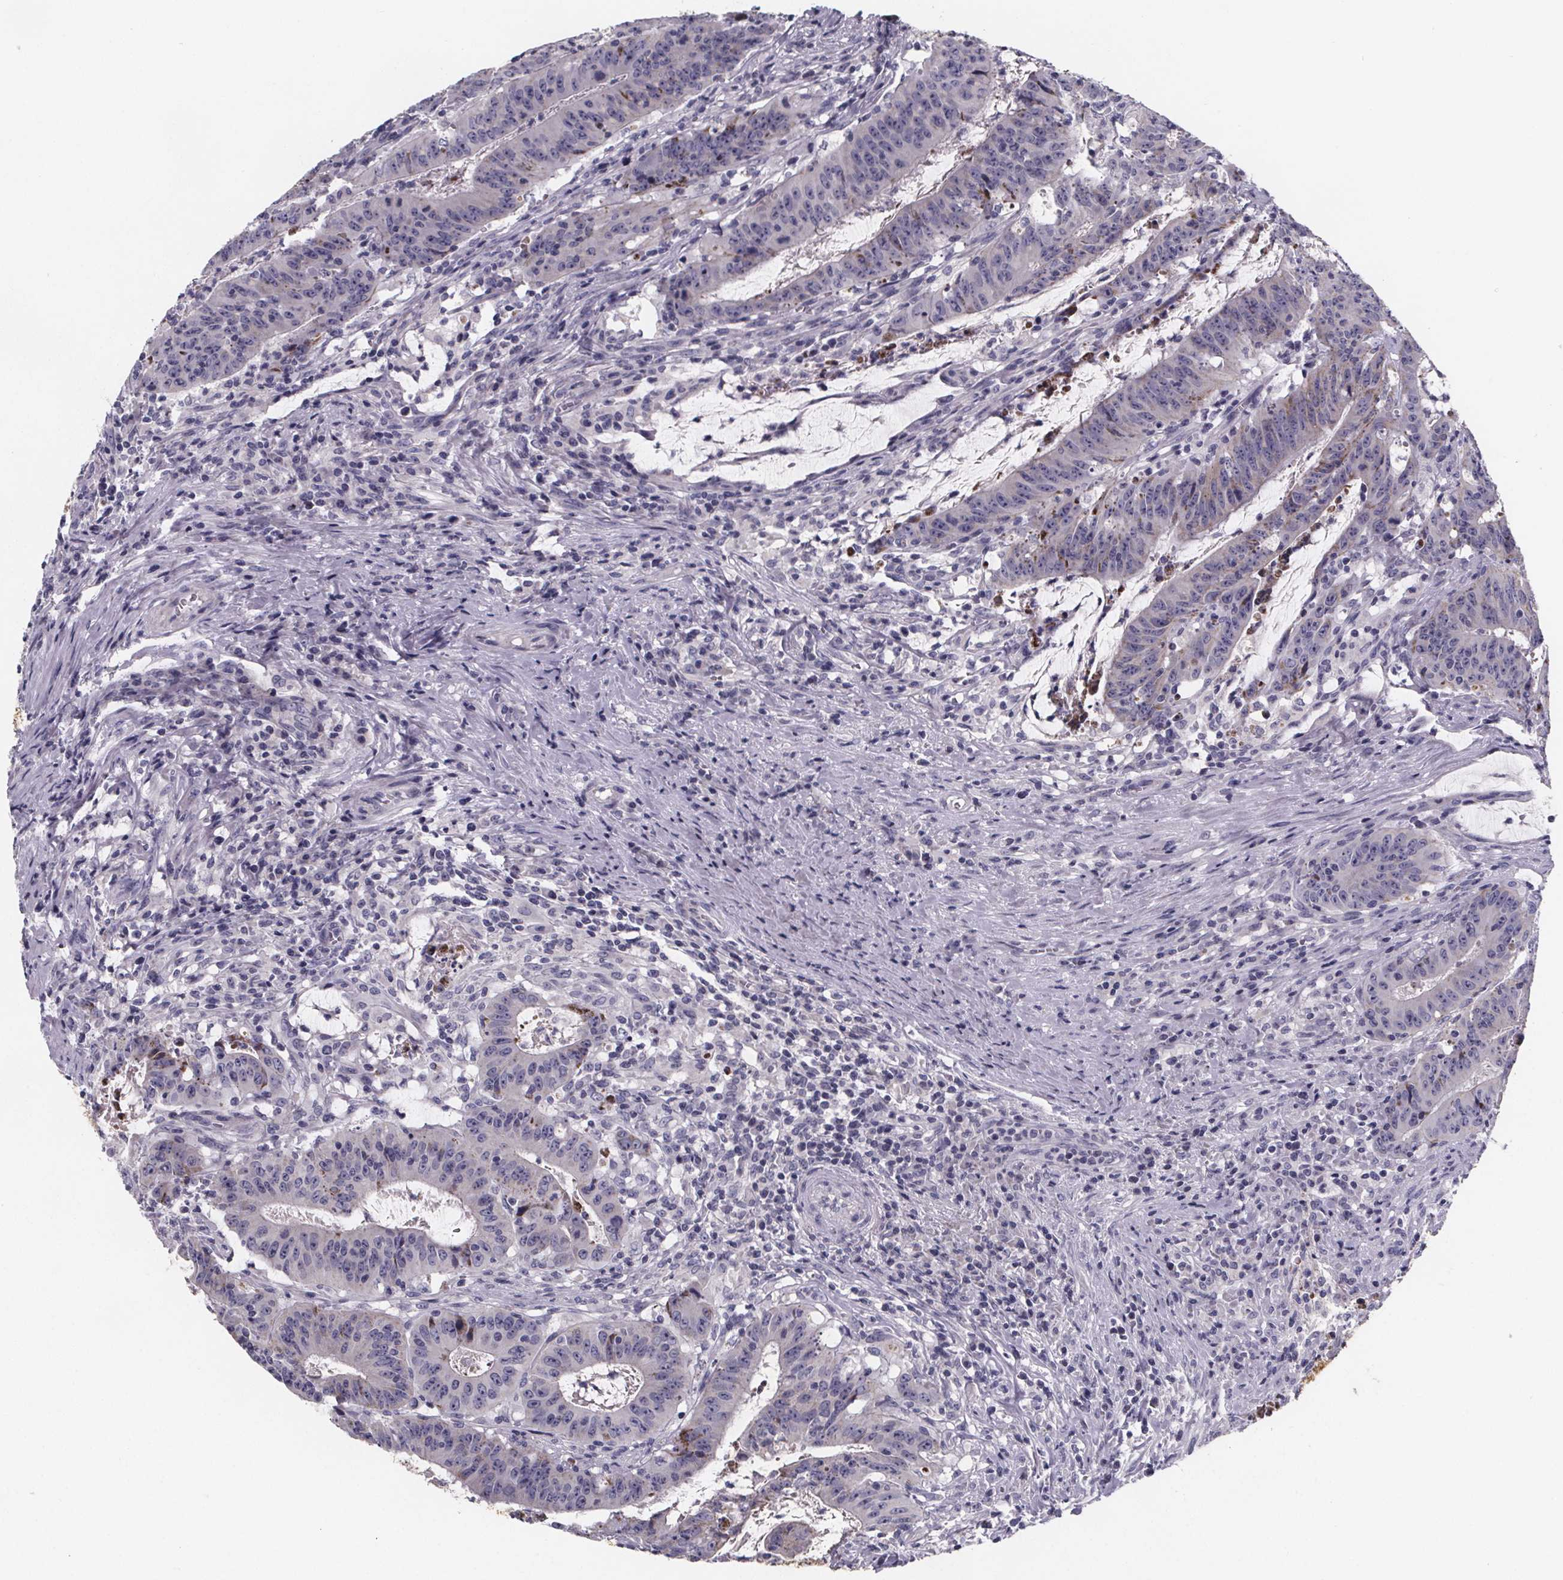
{"staining": {"intensity": "negative", "quantity": "none", "location": "none"}, "tissue": "colorectal cancer", "cell_type": "Tumor cells", "image_type": "cancer", "snomed": [{"axis": "morphology", "description": "Adenocarcinoma, NOS"}, {"axis": "topography", "description": "Colon"}], "caption": "Histopathology image shows no protein staining in tumor cells of colorectal adenocarcinoma tissue.", "gene": "PAH", "patient": {"sex": "male", "age": 33}}